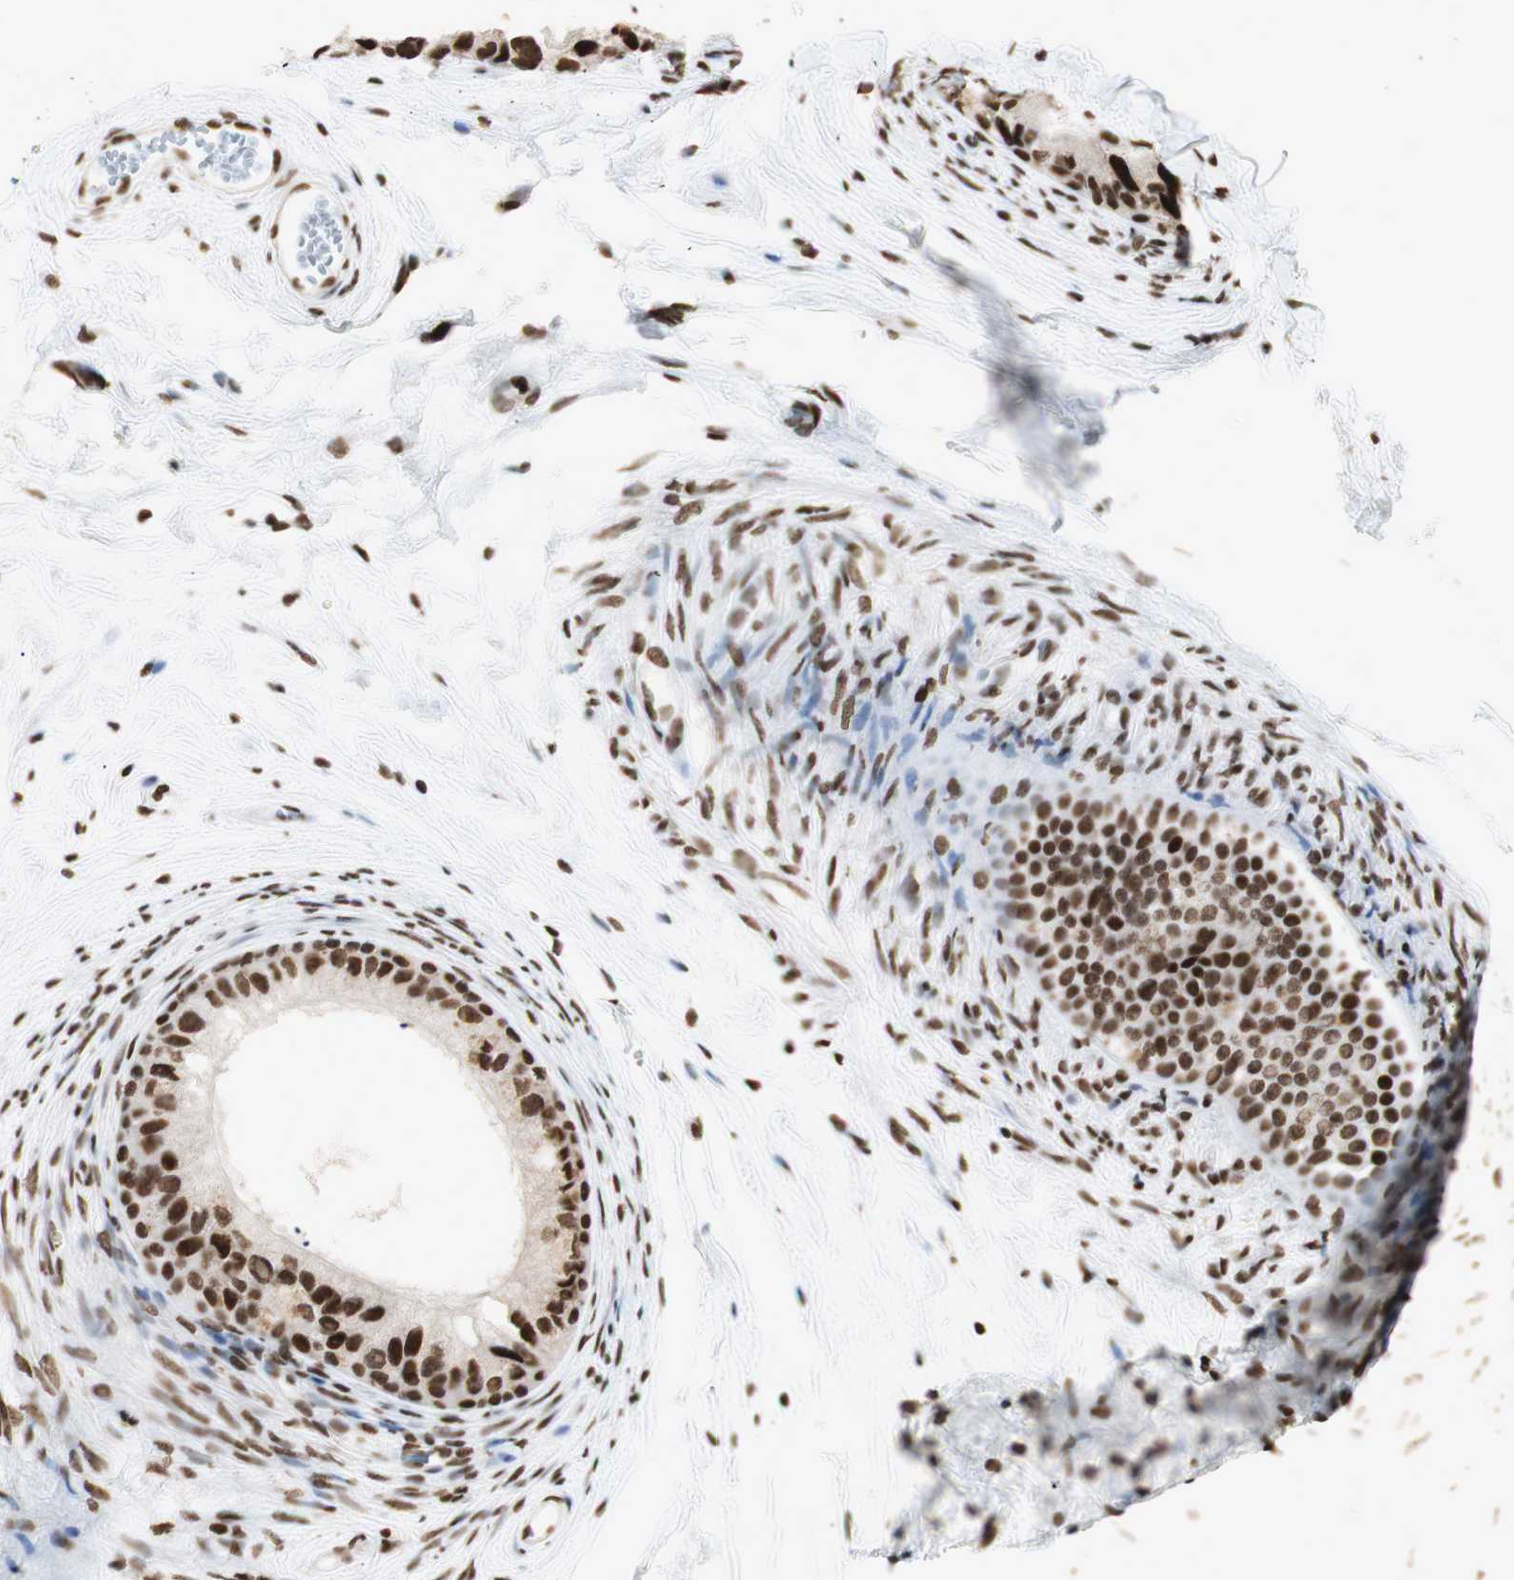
{"staining": {"intensity": "strong", "quantity": ">75%", "location": "nuclear"}, "tissue": "epididymis", "cell_type": "Glandular cells", "image_type": "normal", "snomed": [{"axis": "morphology", "description": "Normal tissue, NOS"}, {"axis": "topography", "description": "Epididymis"}], "caption": "Human epididymis stained with a brown dye shows strong nuclear positive staining in approximately >75% of glandular cells.", "gene": "HNRNPA2B1", "patient": {"sex": "male", "age": 56}}